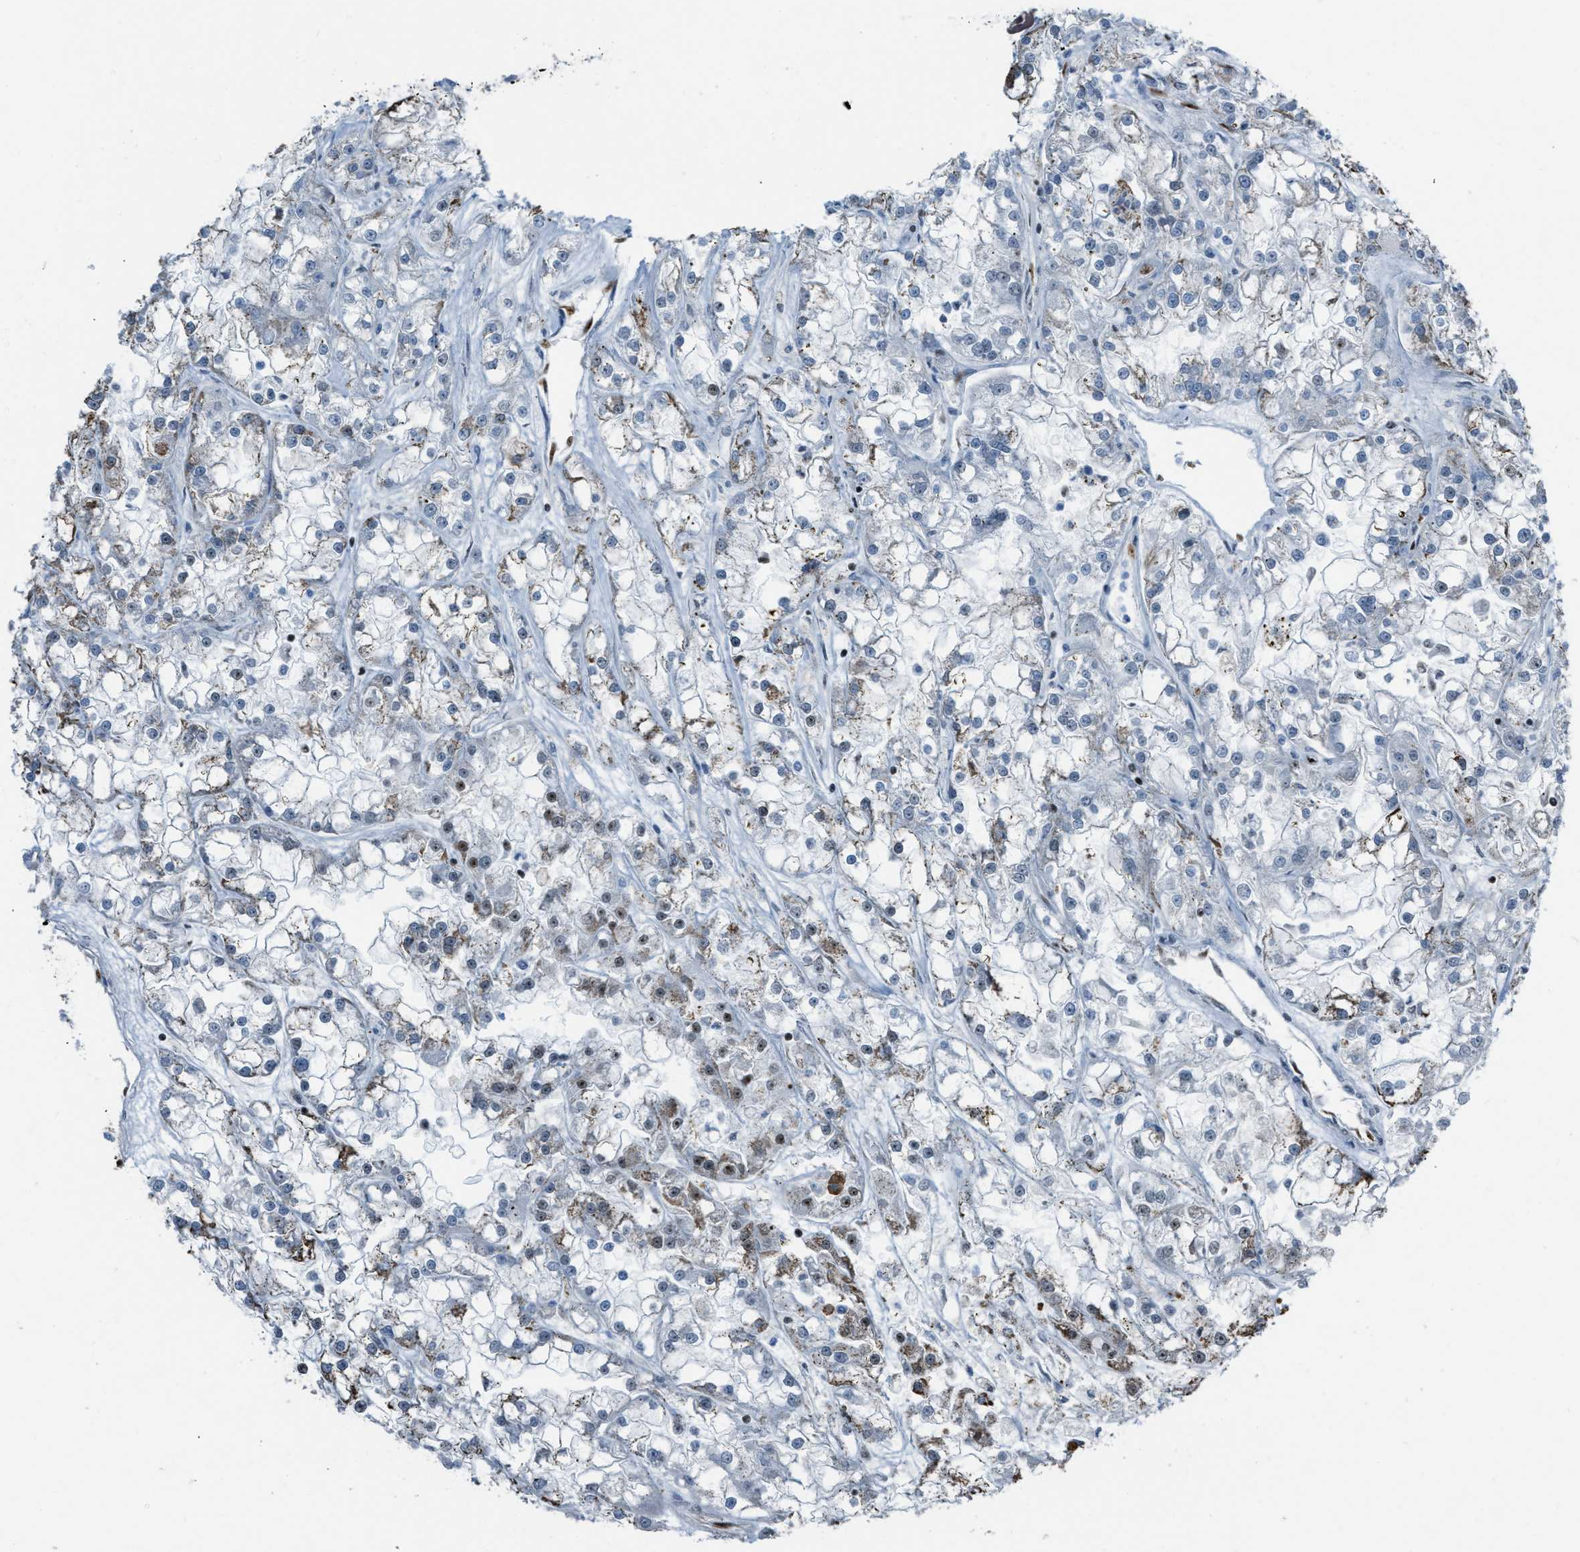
{"staining": {"intensity": "moderate", "quantity": "<25%", "location": "cytoplasmic/membranous,nuclear"}, "tissue": "renal cancer", "cell_type": "Tumor cells", "image_type": "cancer", "snomed": [{"axis": "morphology", "description": "Adenocarcinoma, NOS"}, {"axis": "topography", "description": "Kidney"}], "caption": "IHC histopathology image of neoplastic tissue: human renal cancer (adenocarcinoma) stained using immunohistochemistry exhibits low levels of moderate protein expression localized specifically in the cytoplasmic/membranous and nuclear of tumor cells, appearing as a cytoplasmic/membranous and nuclear brown color.", "gene": "SLFN5", "patient": {"sex": "female", "age": 52}}